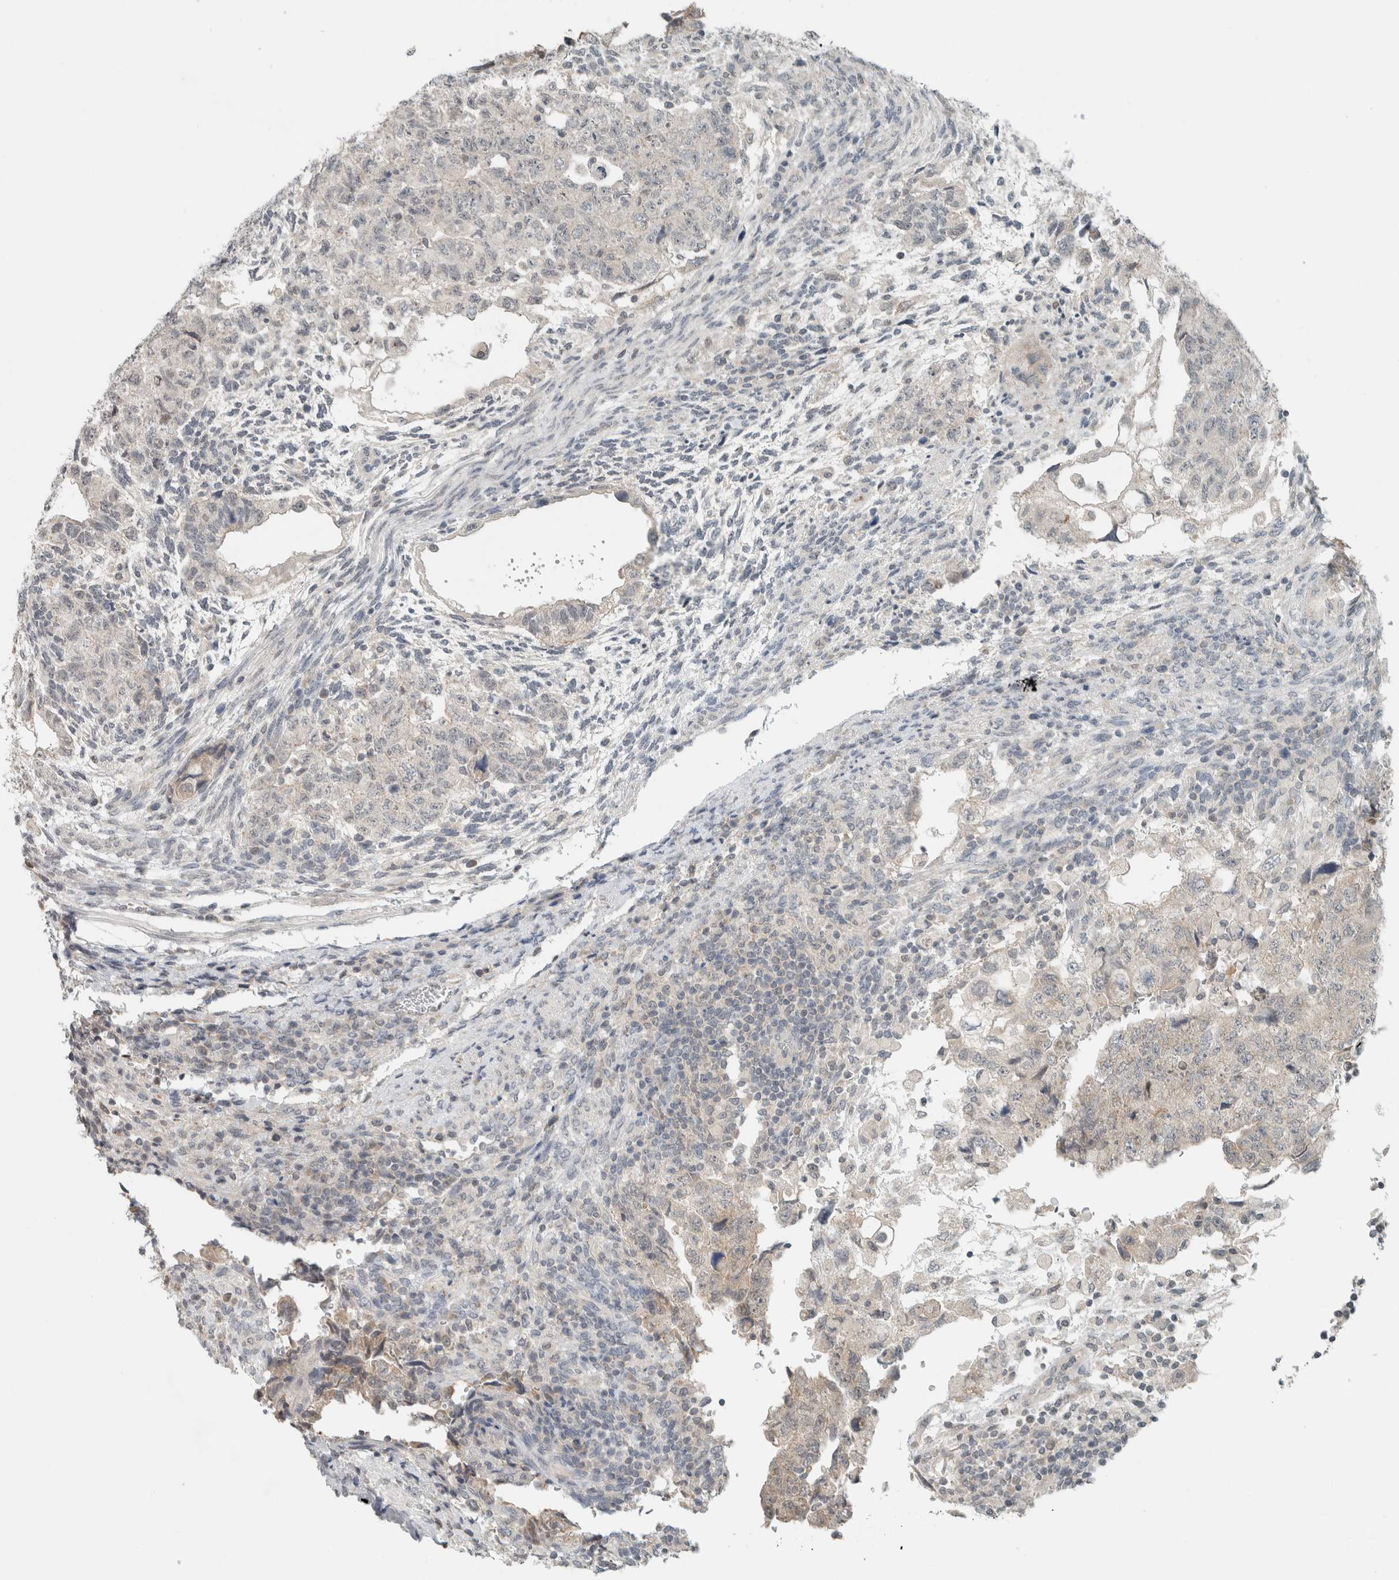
{"staining": {"intensity": "weak", "quantity": "<25%", "location": "cytoplasmic/membranous"}, "tissue": "testis cancer", "cell_type": "Tumor cells", "image_type": "cancer", "snomed": [{"axis": "morphology", "description": "Normal tissue, NOS"}, {"axis": "morphology", "description": "Carcinoma, Embryonal, NOS"}, {"axis": "topography", "description": "Testis"}], "caption": "Immunohistochemistry image of testis cancer (embryonal carcinoma) stained for a protein (brown), which reveals no staining in tumor cells.", "gene": "TRIT1", "patient": {"sex": "male", "age": 36}}